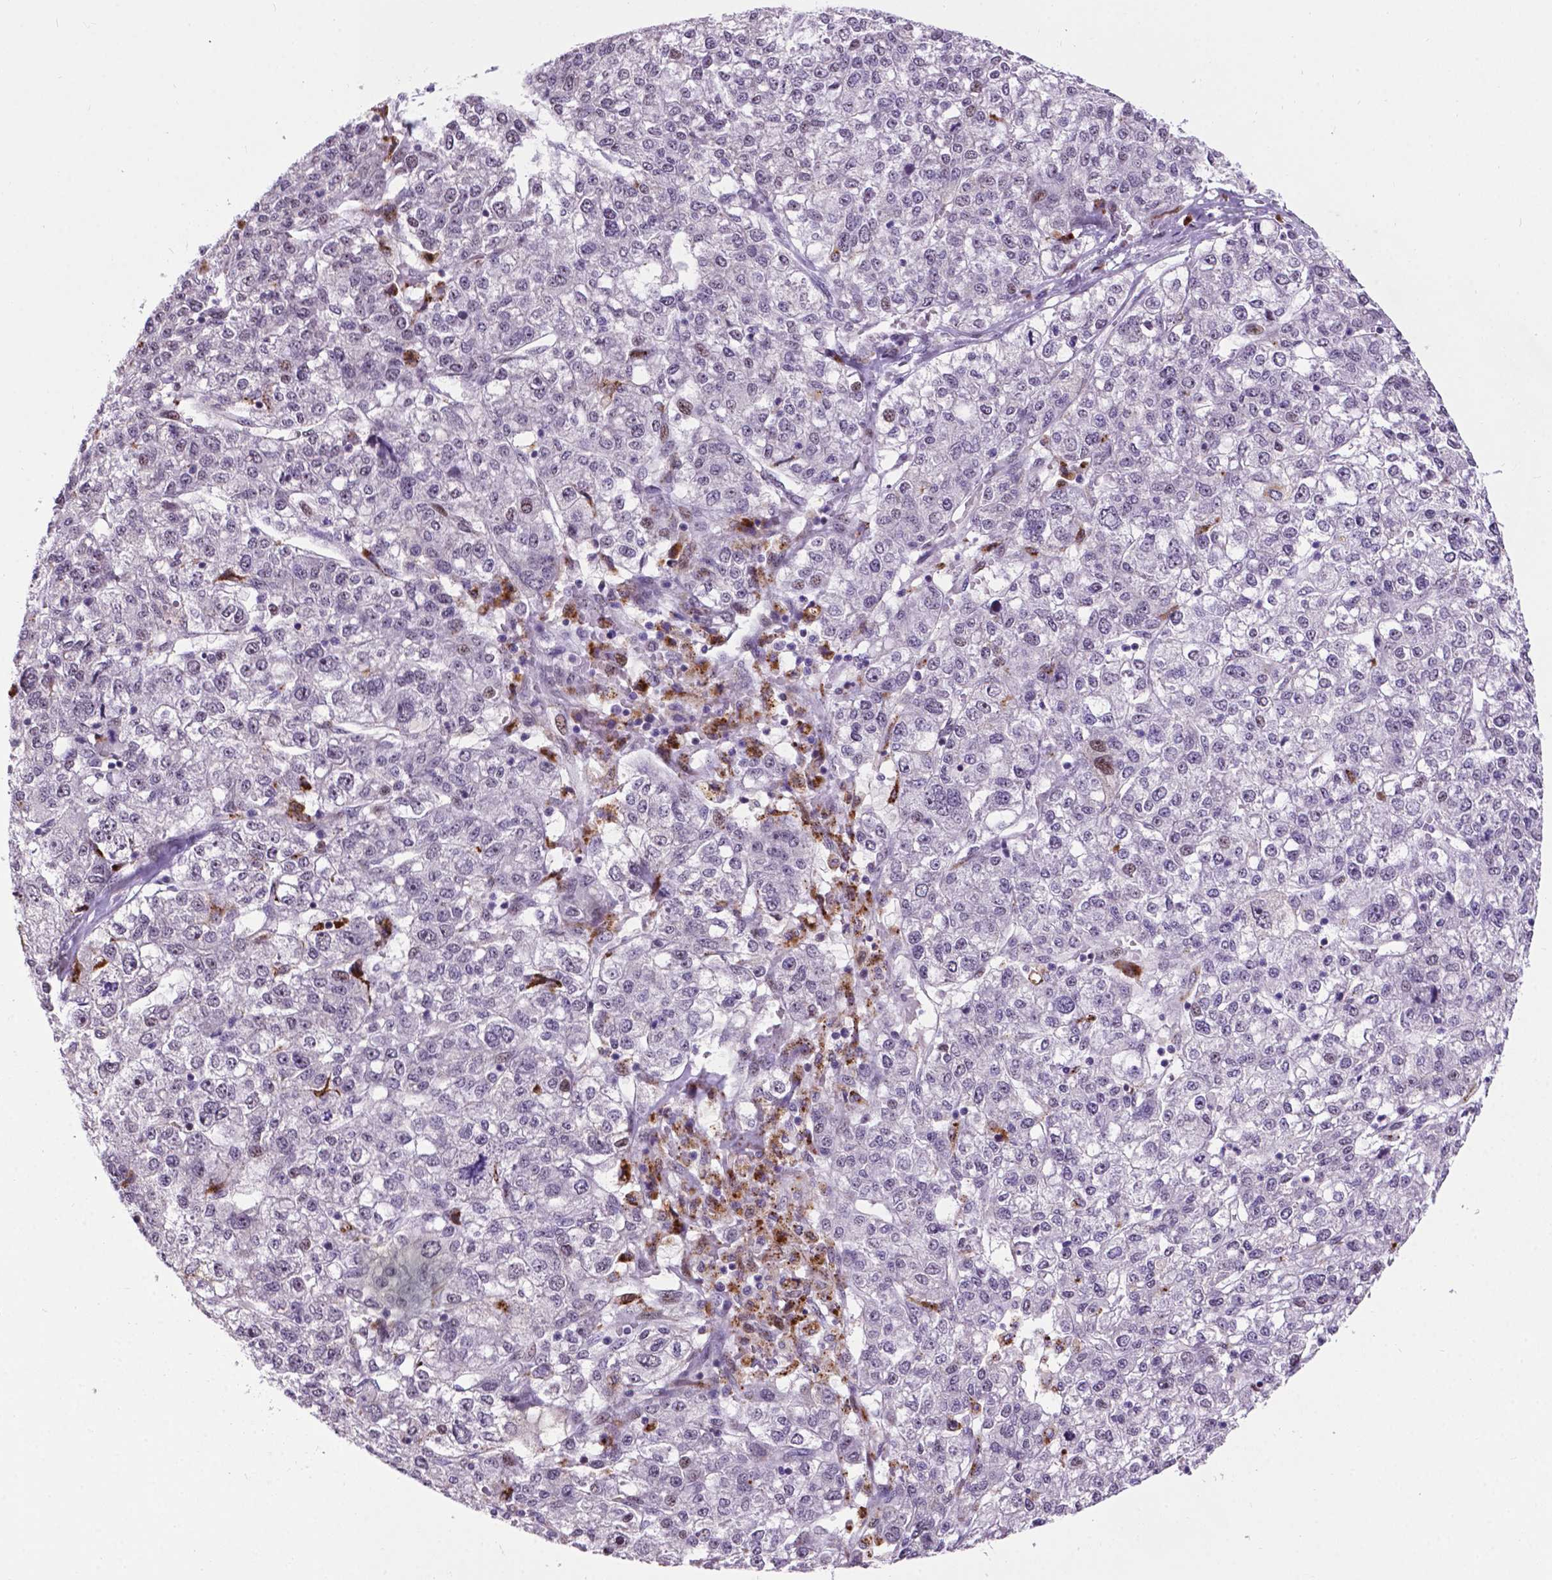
{"staining": {"intensity": "negative", "quantity": "none", "location": "none"}, "tissue": "liver cancer", "cell_type": "Tumor cells", "image_type": "cancer", "snomed": [{"axis": "morphology", "description": "Carcinoma, Hepatocellular, NOS"}, {"axis": "topography", "description": "Liver"}], "caption": "Micrograph shows no significant protein positivity in tumor cells of hepatocellular carcinoma (liver).", "gene": "SMAD3", "patient": {"sex": "male", "age": 56}}